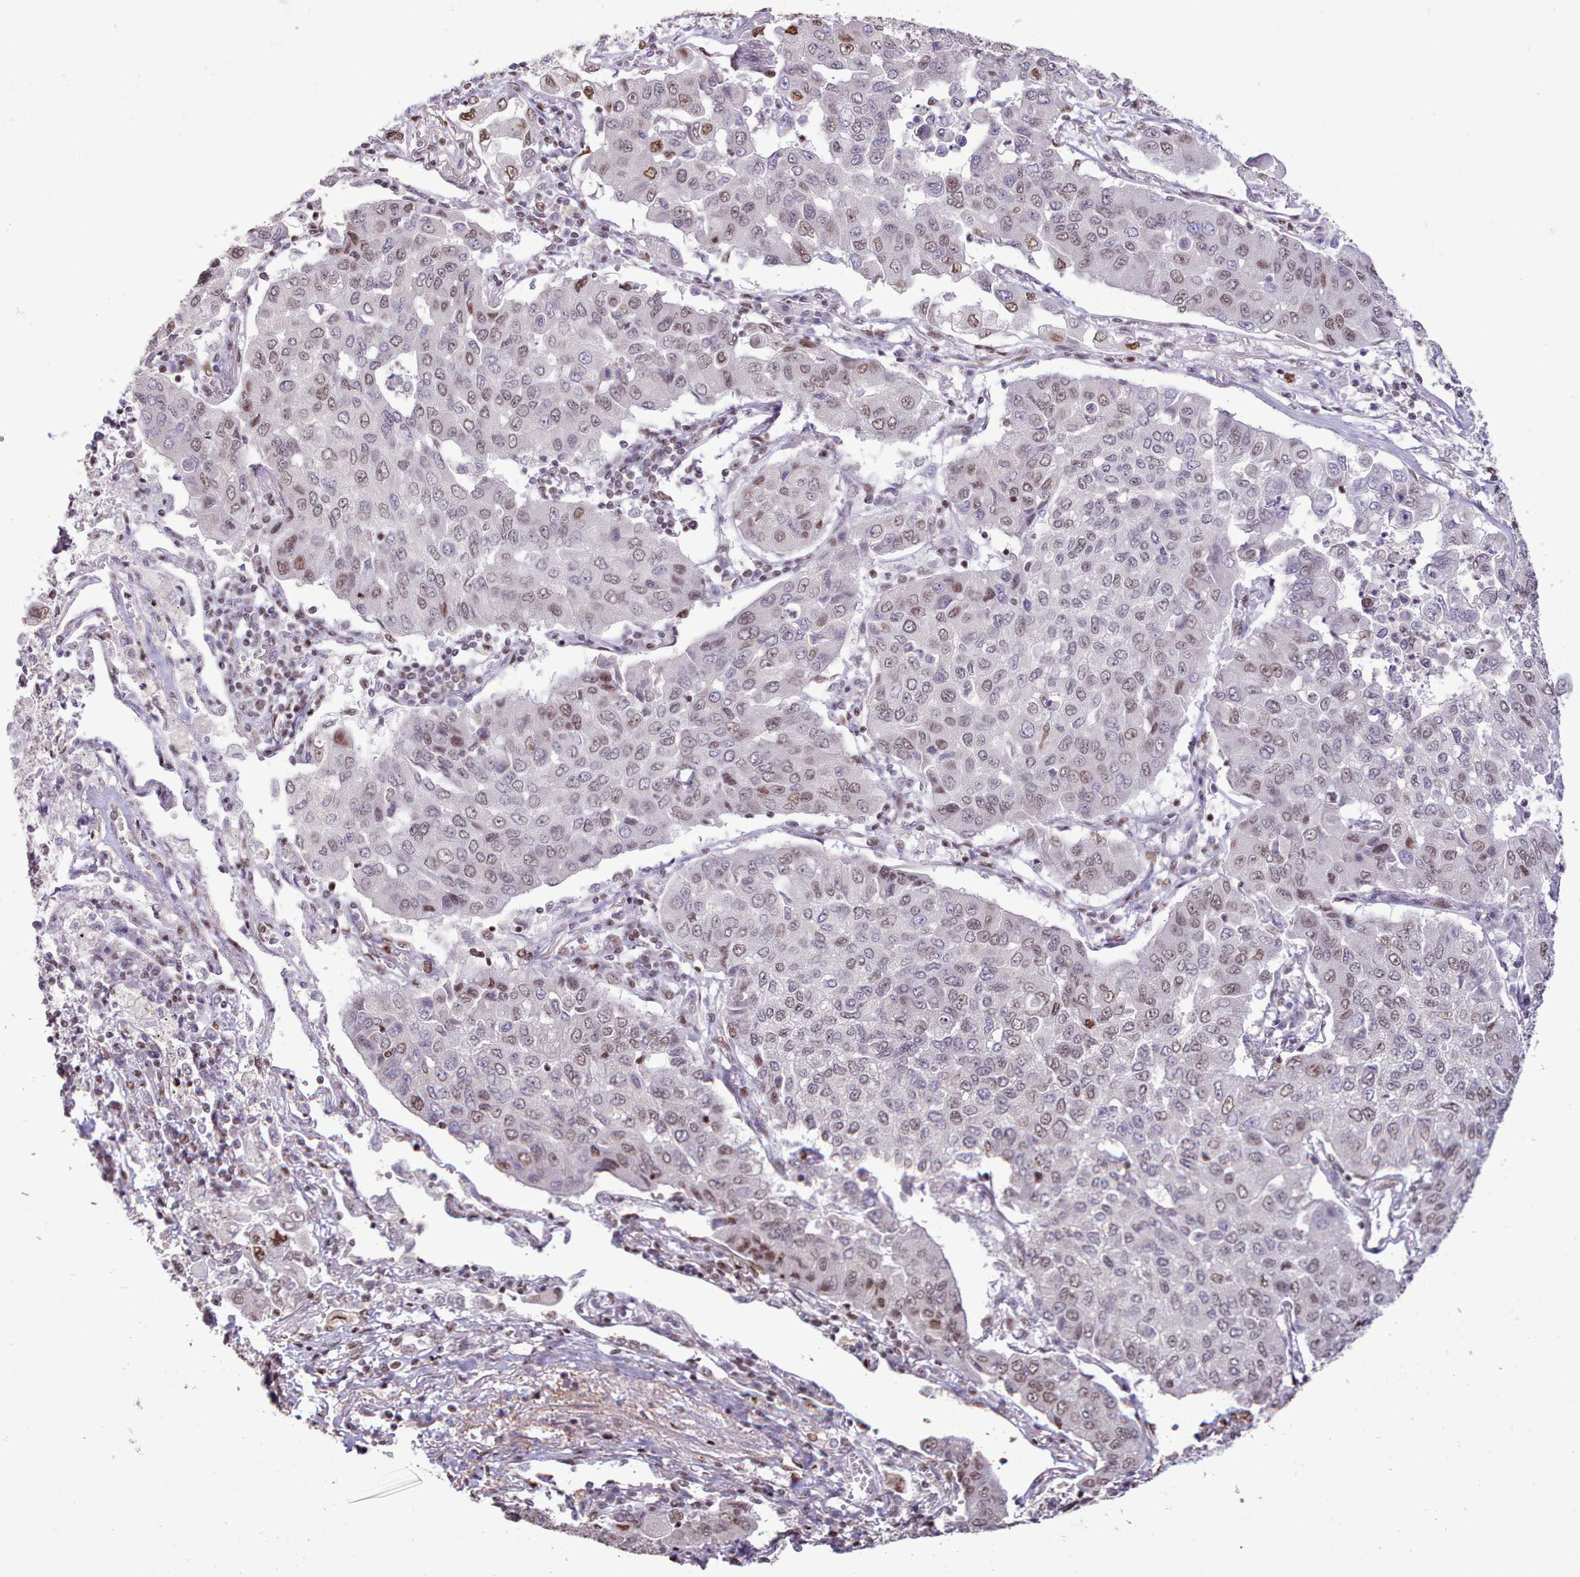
{"staining": {"intensity": "weak", "quantity": "25%-75%", "location": "nuclear"}, "tissue": "lung cancer", "cell_type": "Tumor cells", "image_type": "cancer", "snomed": [{"axis": "morphology", "description": "Squamous cell carcinoma, NOS"}, {"axis": "topography", "description": "Lung"}], "caption": "Immunohistochemistry photomicrograph of lung cancer stained for a protein (brown), which reveals low levels of weak nuclear expression in about 25%-75% of tumor cells.", "gene": "TAF15", "patient": {"sex": "male", "age": 74}}